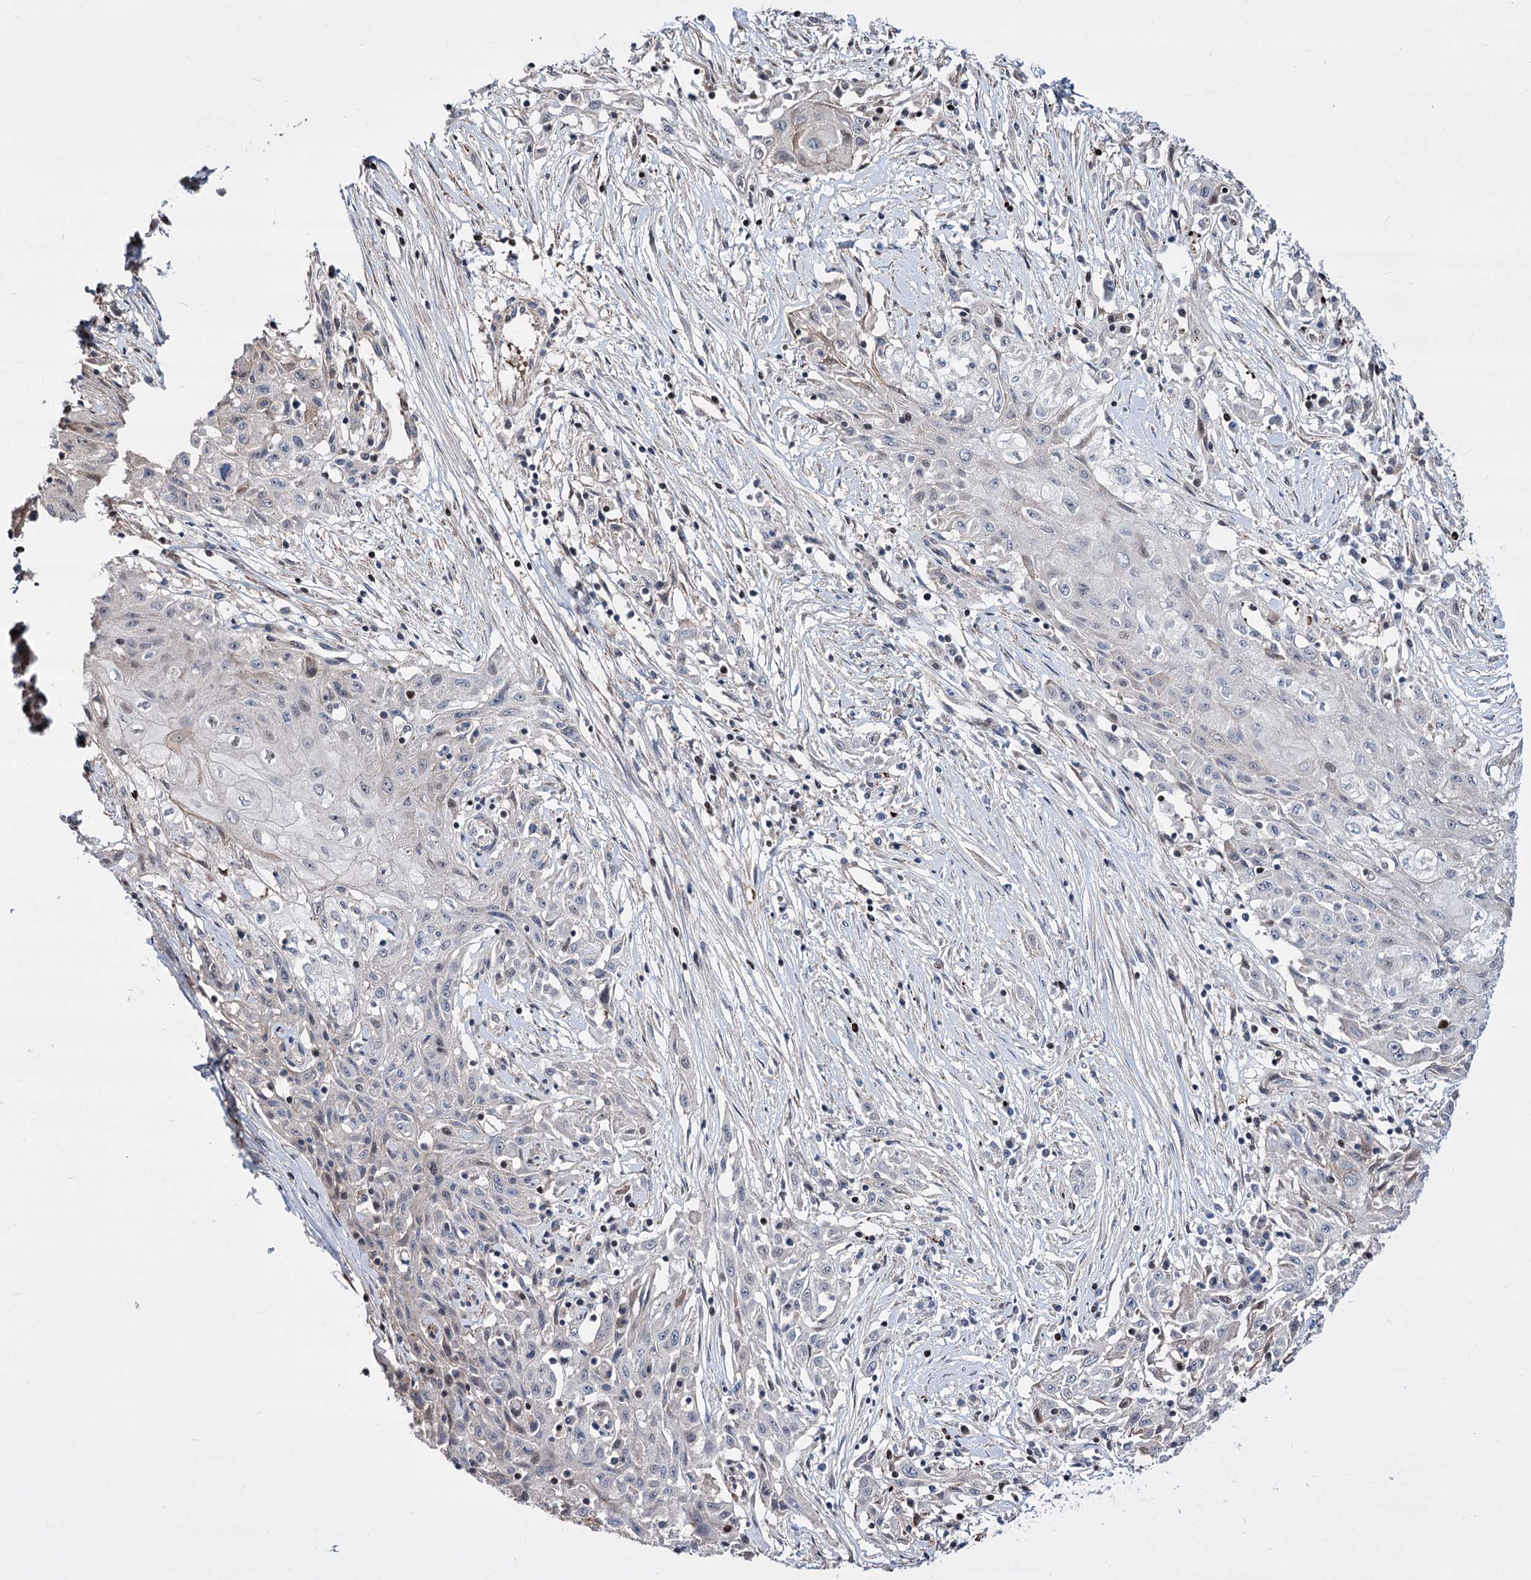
{"staining": {"intensity": "negative", "quantity": "none", "location": "none"}, "tissue": "skin cancer", "cell_type": "Tumor cells", "image_type": "cancer", "snomed": [{"axis": "morphology", "description": "Squamous cell carcinoma, NOS"}, {"axis": "morphology", "description": "Squamous cell carcinoma, metastatic, NOS"}, {"axis": "topography", "description": "Skin"}, {"axis": "topography", "description": "Lymph node"}], "caption": "The histopathology image reveals no significant expression in tumor cells of skin cancer (squamous cell carcinoma).", "gene": "CHMP7", "patient": {"sex": "male", "age": 75}}